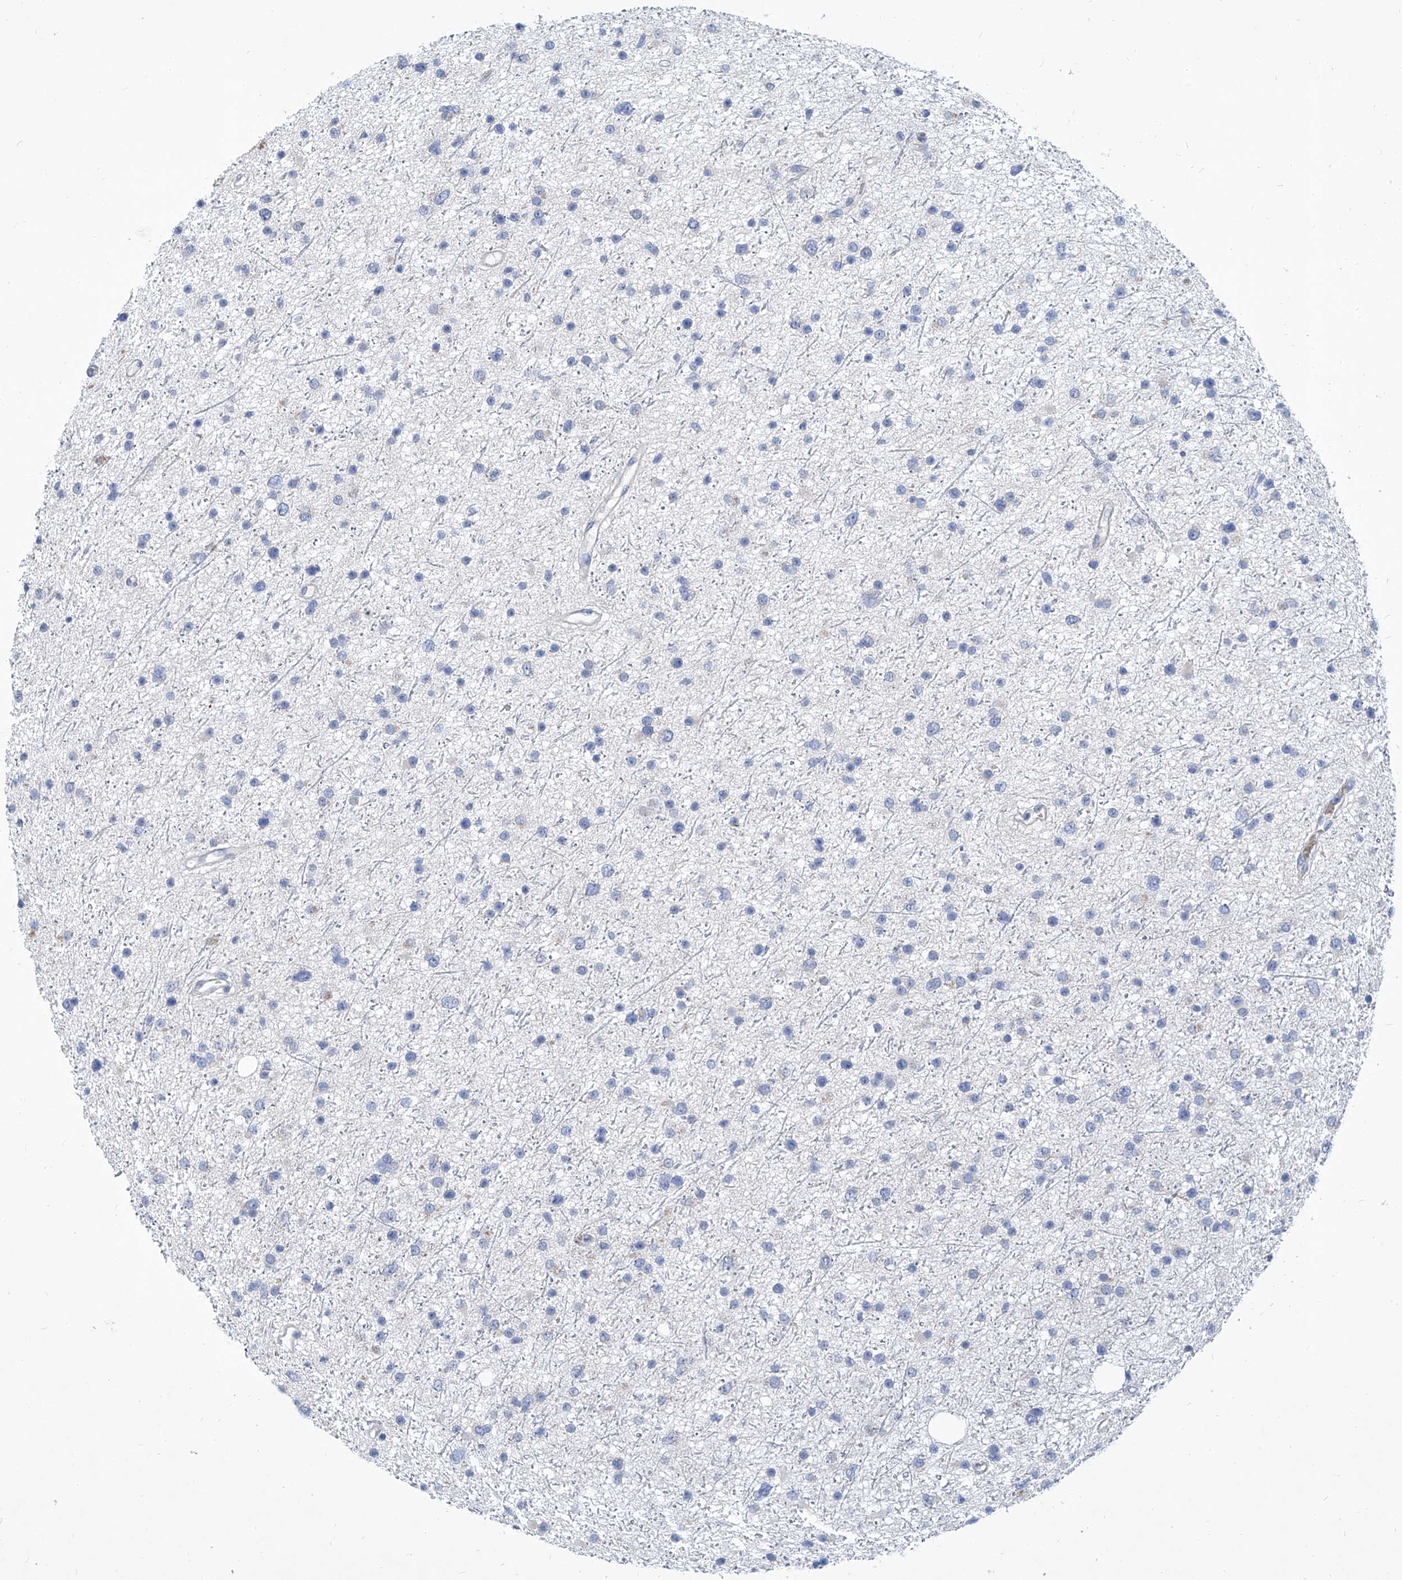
{"staining": {"intensity": "negative", "quantity": "none", "location": "none"}, "tissue": "glioma", "cell_type": "Tumor cells", "image_type": "cancer", "snomed": [{"axis": "morphology", "description": "Glioma, malignant, Low grade"}, {"axis": "topography", "description": "Cerebral cortex"}], "caption": "A high-resolution histopathology image shows immunohistochemistry staining of glioma, which exhibits no significant expression in tumor cells. (Stains: DAB (3,3'-diaminobenzidine) IHC with hematoxylin counter stain, Microscopy: brightfield microscopy at high magnification).", "gene": "FPR2", "patient": {"sex": "female", "age": 39}}